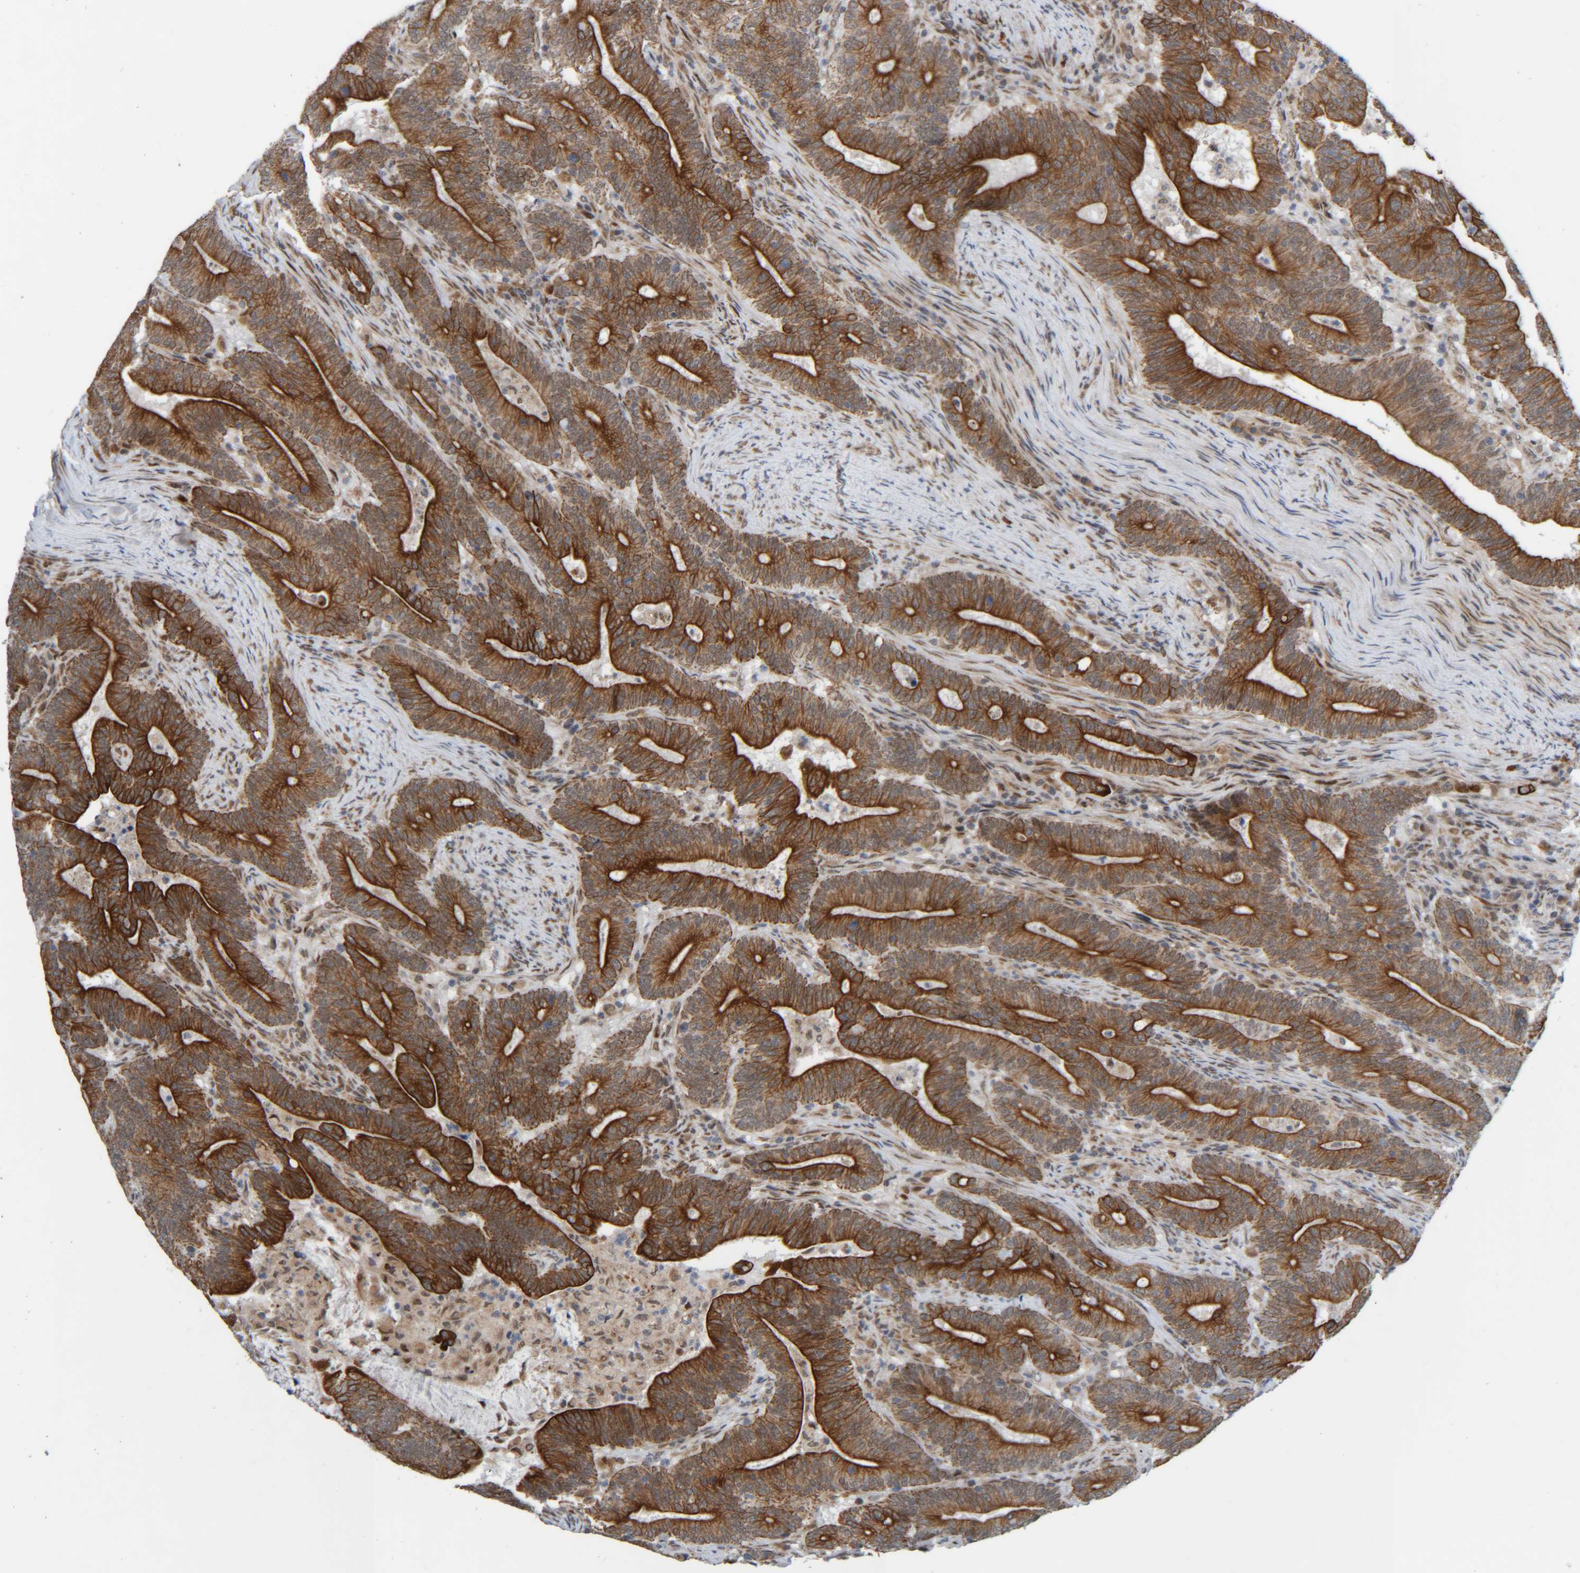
{"staining": {"intensity": "strong", "quantity": ">75%", "location": "cytoplasmic/membranous"}, "tissue": "colorectal cancer", "cell_type": "Tumor cells", "image_type": "cancer", "snomed": [{"axis": "morphology", "description": "Adenocarcinoma, NOS"}, {"axis": "topography", "description": "Colon"}], "caption": "Colorectal adenocarcinoma stained with immunohistochemistry shows strong cytoplasmic/membranous positivity in about >75% of tumor cells.", "gene": "CCDC57", "patient": {"sex": "female", "age": 66}}